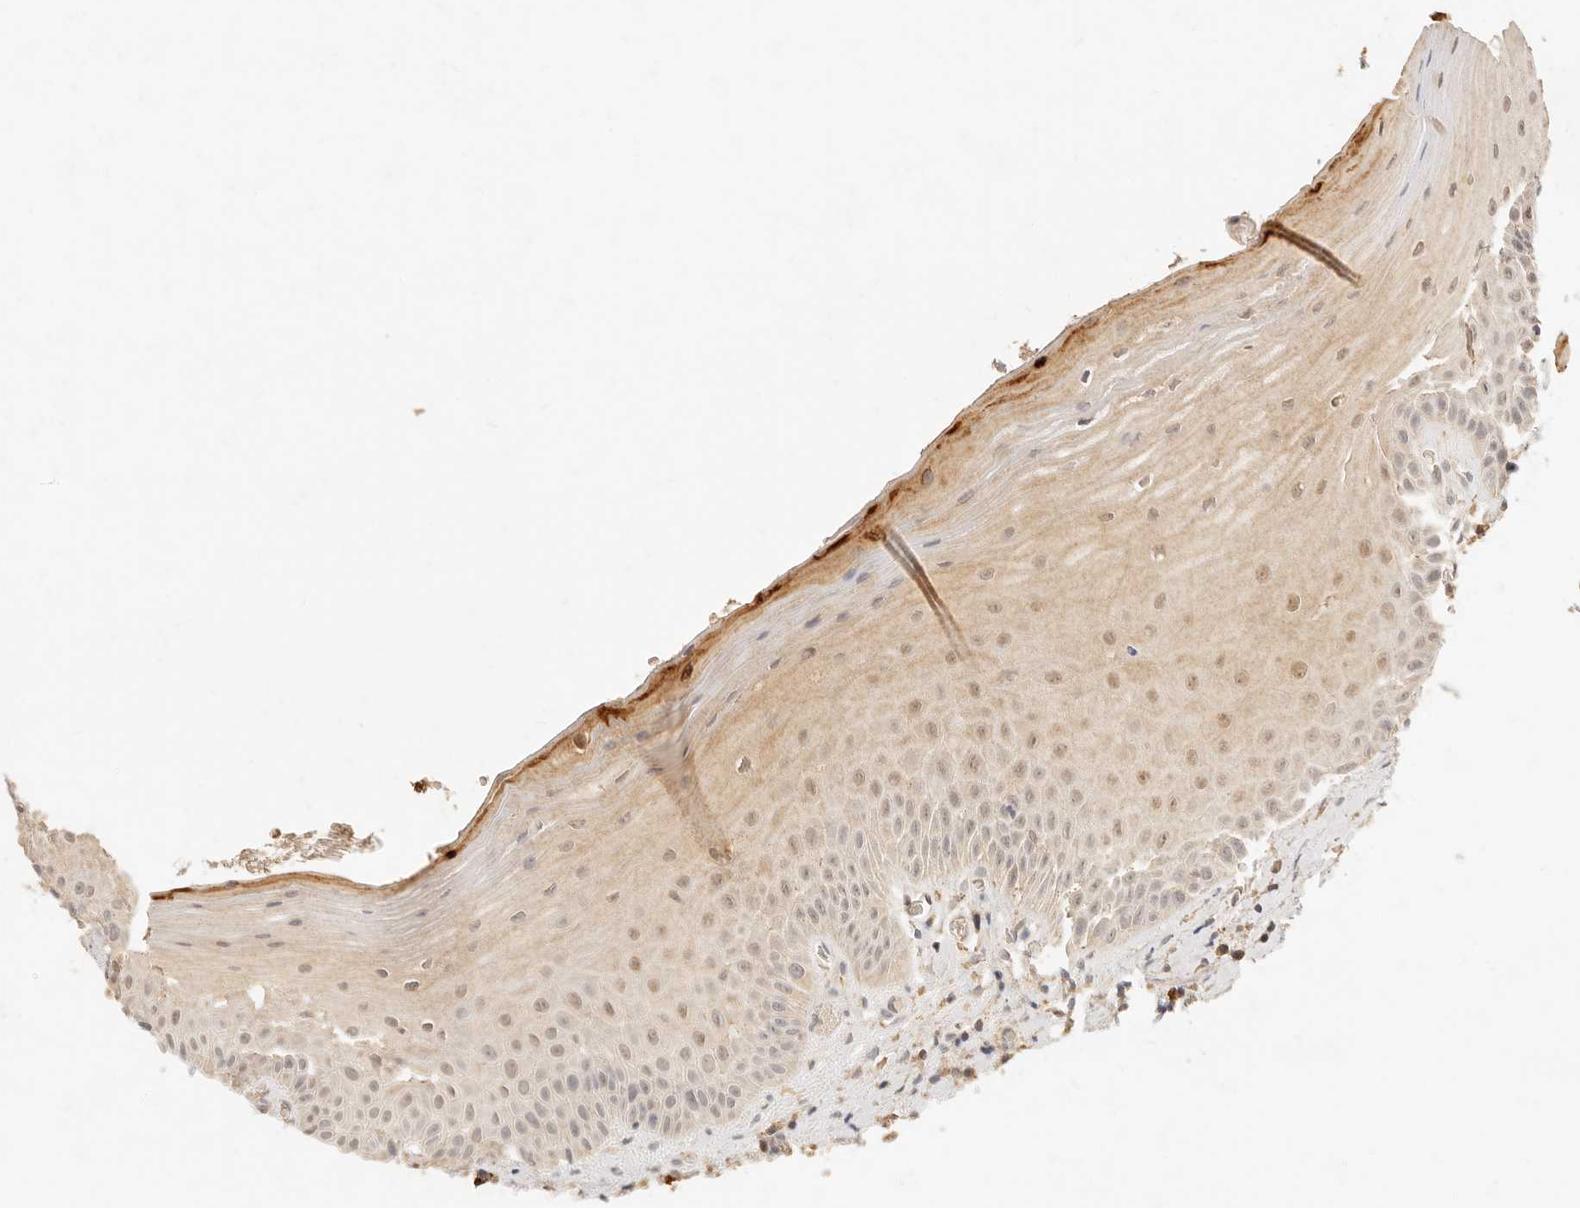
{"staining": {"intensity": "weak", "quantity": "25%-75%", "location": "nuclear"}, "tissue": "oral mucosa", "cell_type": "Squamous epithelial cells", "image_type": "normal", "snomed": [{"axis": "morphology", "description": "Normal tissue, NOS"}, {"axis": "topography", "description": "Oral tissue"}], "caption": "IHC image of unremarkable oral mucosa: oral mucosa stained using IHC shows low levels of weak protein expression localized specifically in the nuclear of squamous epithelial cells, appearing as a nuclear brown color.", "gene": "TMTC2", "patient": {"sex": "male", "age": 66}}